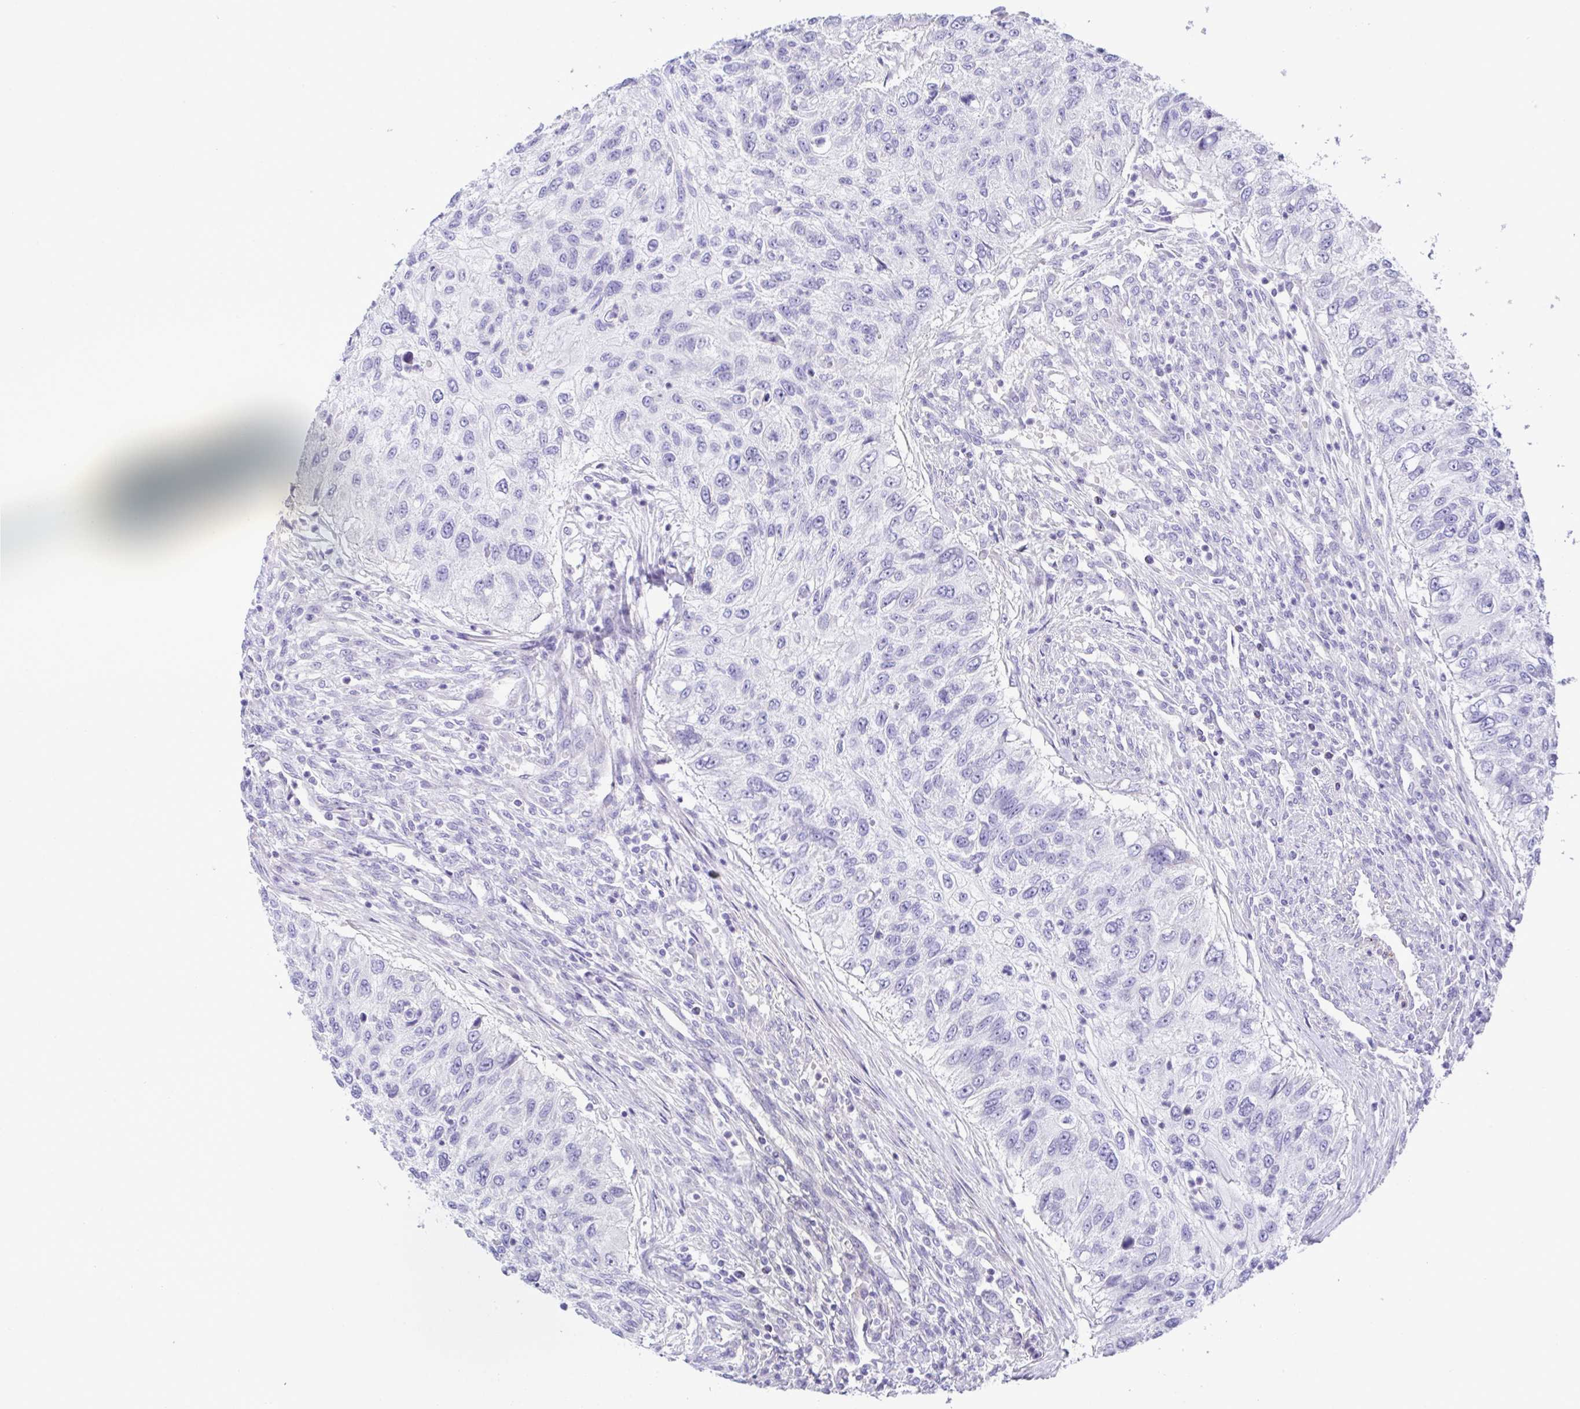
{"staining": {"intensity": "negative", "quantity": "none", "location": "none"}, "tissue": "urothelial cancer", "cell_type": "Tumor cells", "image_type": "cancer", "snomed": [{"axis": "morphology", "description": "Urothelial carcinoma, High grade"}, {"axis": "topography", "description": "Urinary bladder"}], "caption": "Urothelial cancer was stained to show a protein in brown. There is no significant staining in tumor cells. (Brightfield microscopy of DAB immunohistochemistry (IHC) at high magnification).", "gene": "MED11", "patient": {"sex": "female", "age": 60}}